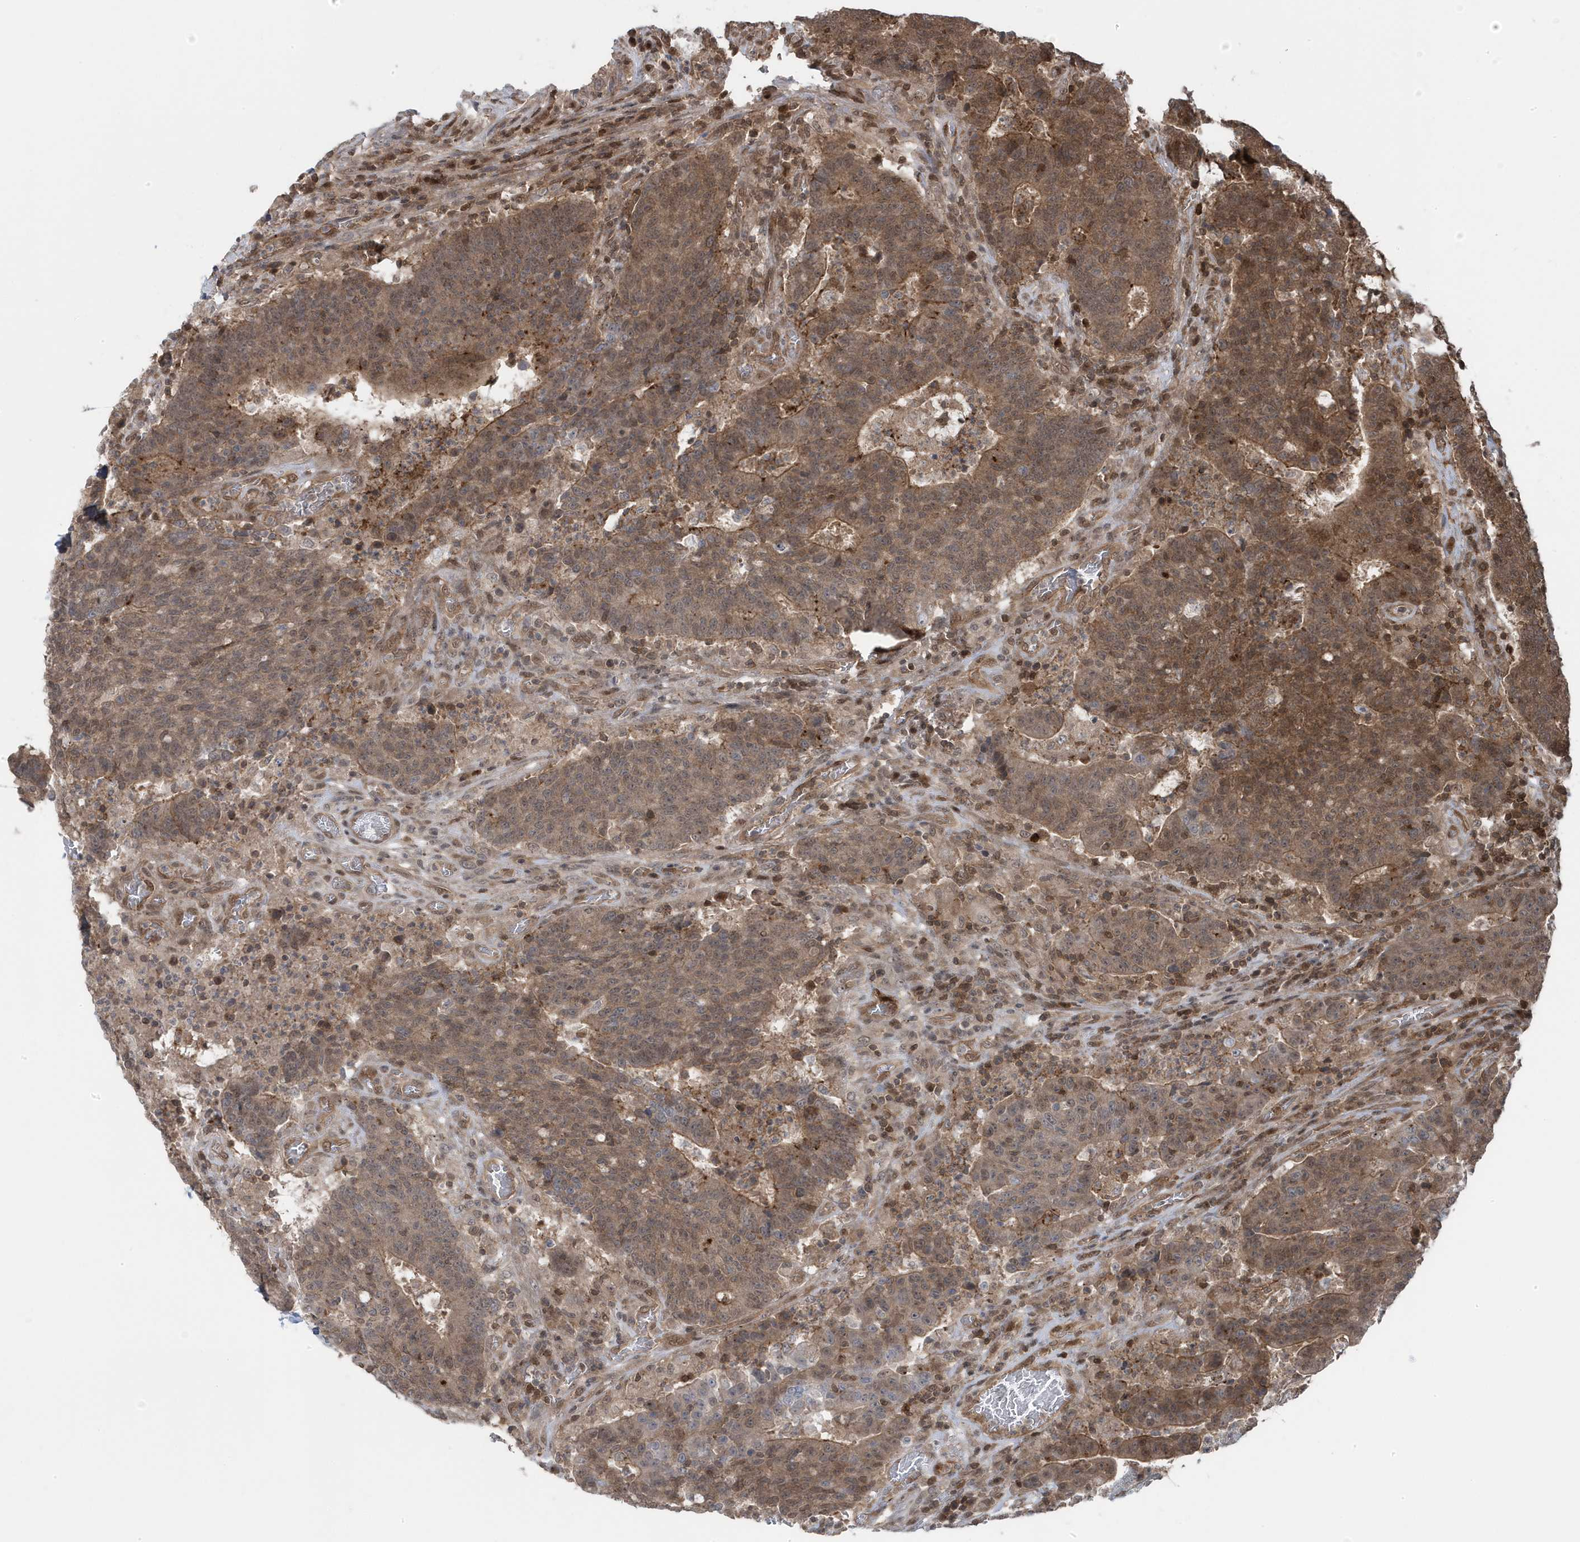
{"staining": {"intensity": "moderate", "quantity": ">75%", "location": "cytoplasmic/membranous"}, "tissue": "colorectal cancer", "cell_type": "Tumor cells", "image_type": "cancer", "snomed": [{"axis": "morphology", "description": "Adenocarcinoma, NOS"}, {"axis": "topography", "description": "Colon"}], "caption": "Protein expression analysis of human adenocarcinoma (colorectal) reveals moderate cytoplasmic/membranous staining in about >75% of tumor cells. (DAB IHC with brightfield microscopy, high magnification).", "gene": "MAPK1IP1L", "patient": {"sex": "female", "age": 75}}